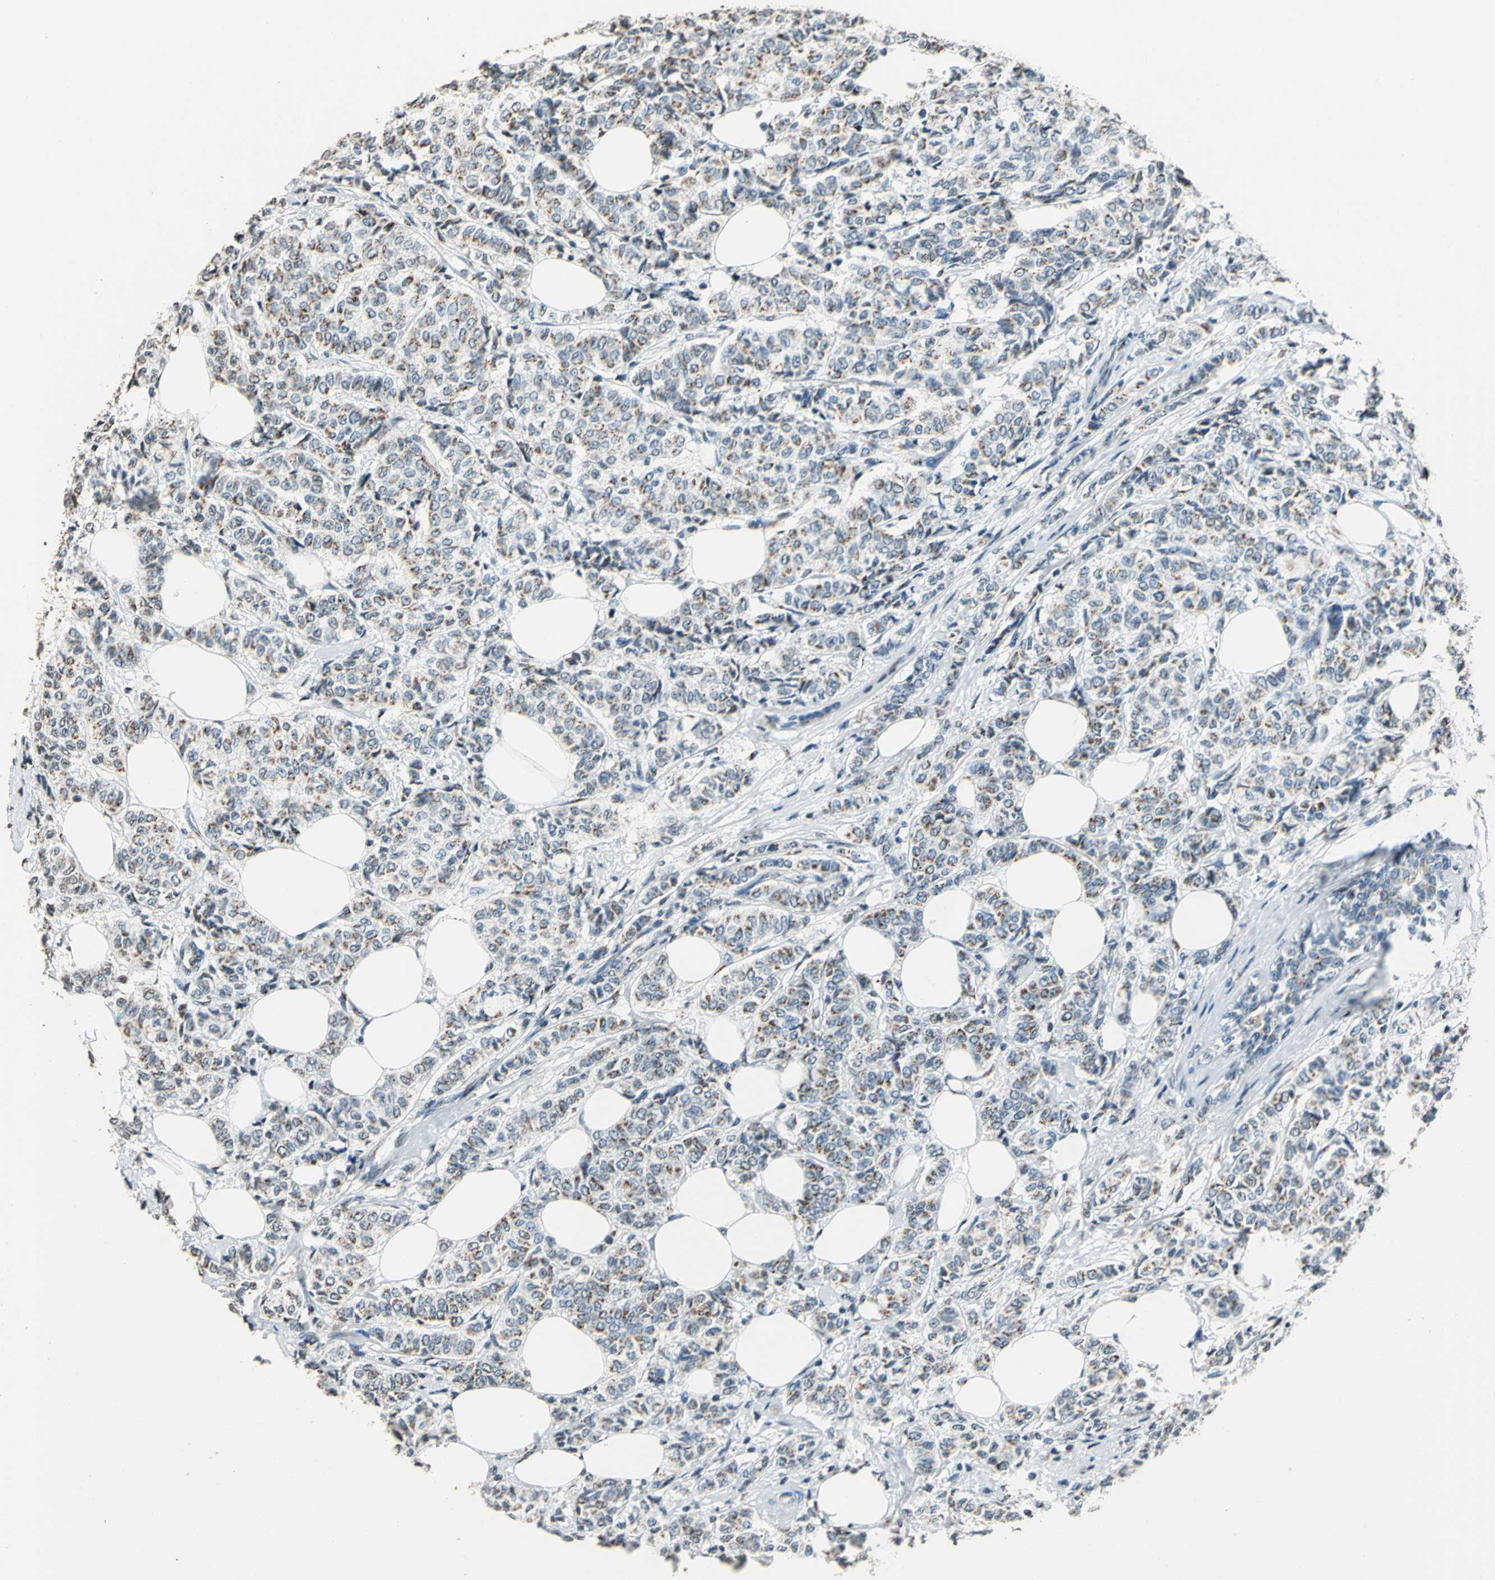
{"staining": {"intensity": "weak", "quantity": "25%-75%", "location": "cytoplasmic/membranous"}, "tissue": "breast cancer", "cell_type": "Tumor cells", "image_type": "cancer", "snomed": [{"axis": "morphology", "description": "Lobular carcinoma"}, {"axis": "topography", "description": "Breast"}], "caption": "Weak cytoplasmic/membranous expression is appreciated in approximately 25%-75% of tumor cells in breast lobular carcinoma.", "gene": "TMEM115", "patient": {"sex": "female", "age": 60}}